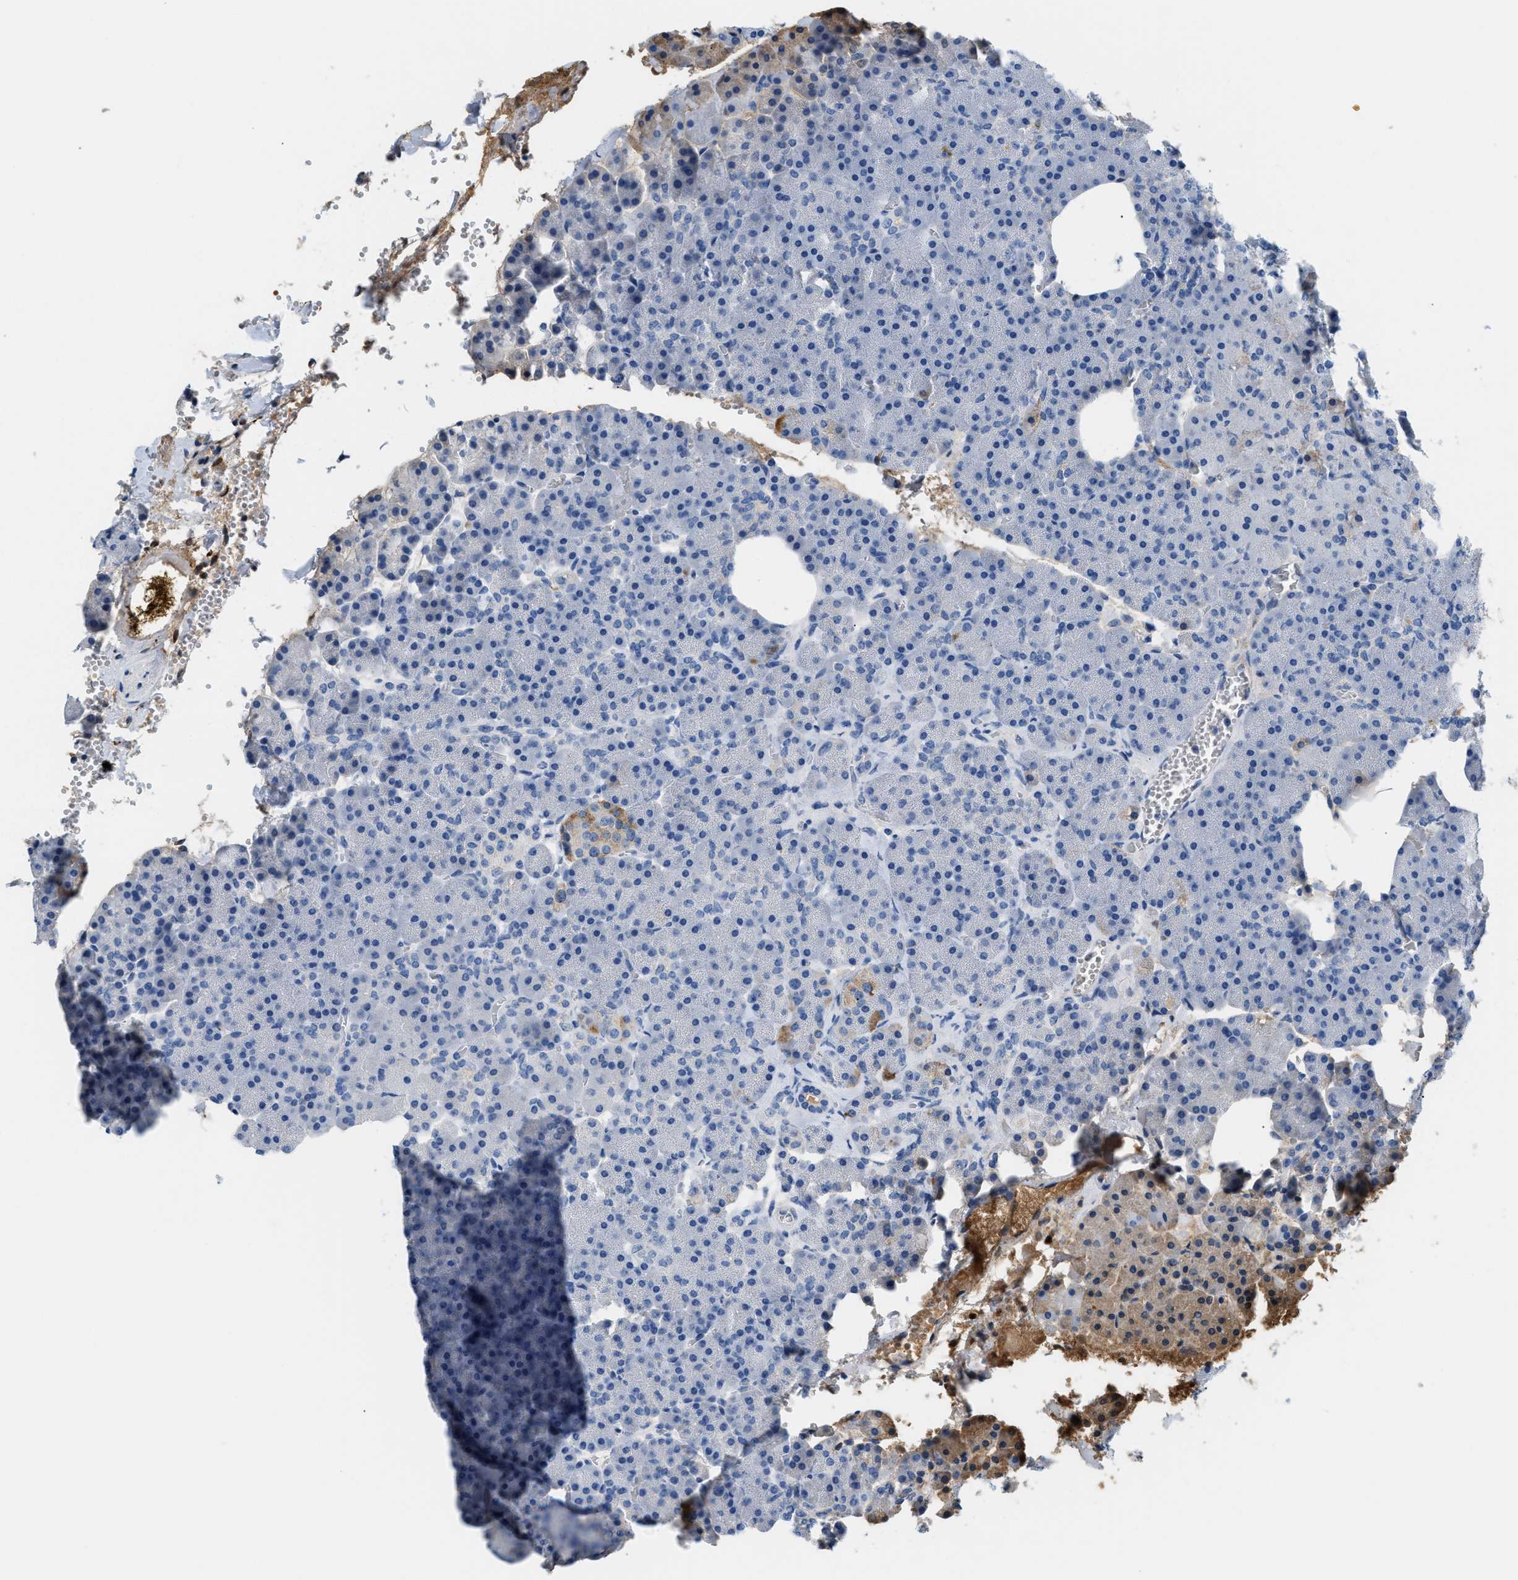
{"staining": {"intensity": "weak", "quantity": "<25%", "location": "cytoplasmic/membranous"}, "tissue": "pancreas", "cell_type": "Exocrine glandular cells", "image_type": "normal", "snomed": [{"axis": "morphology", "description": "Normal tissue, NOS"}, {"axis": "topography", "description": "Pancreas"}], "caption": "A histopathology image of human pancreas is negative for staining in exocrine glandular cells. (Immunohistochemistry (ihc), brightfield microscopy, high magnification).", "gene": "CFI", "patient": {"sex": "female", "age": 35}}